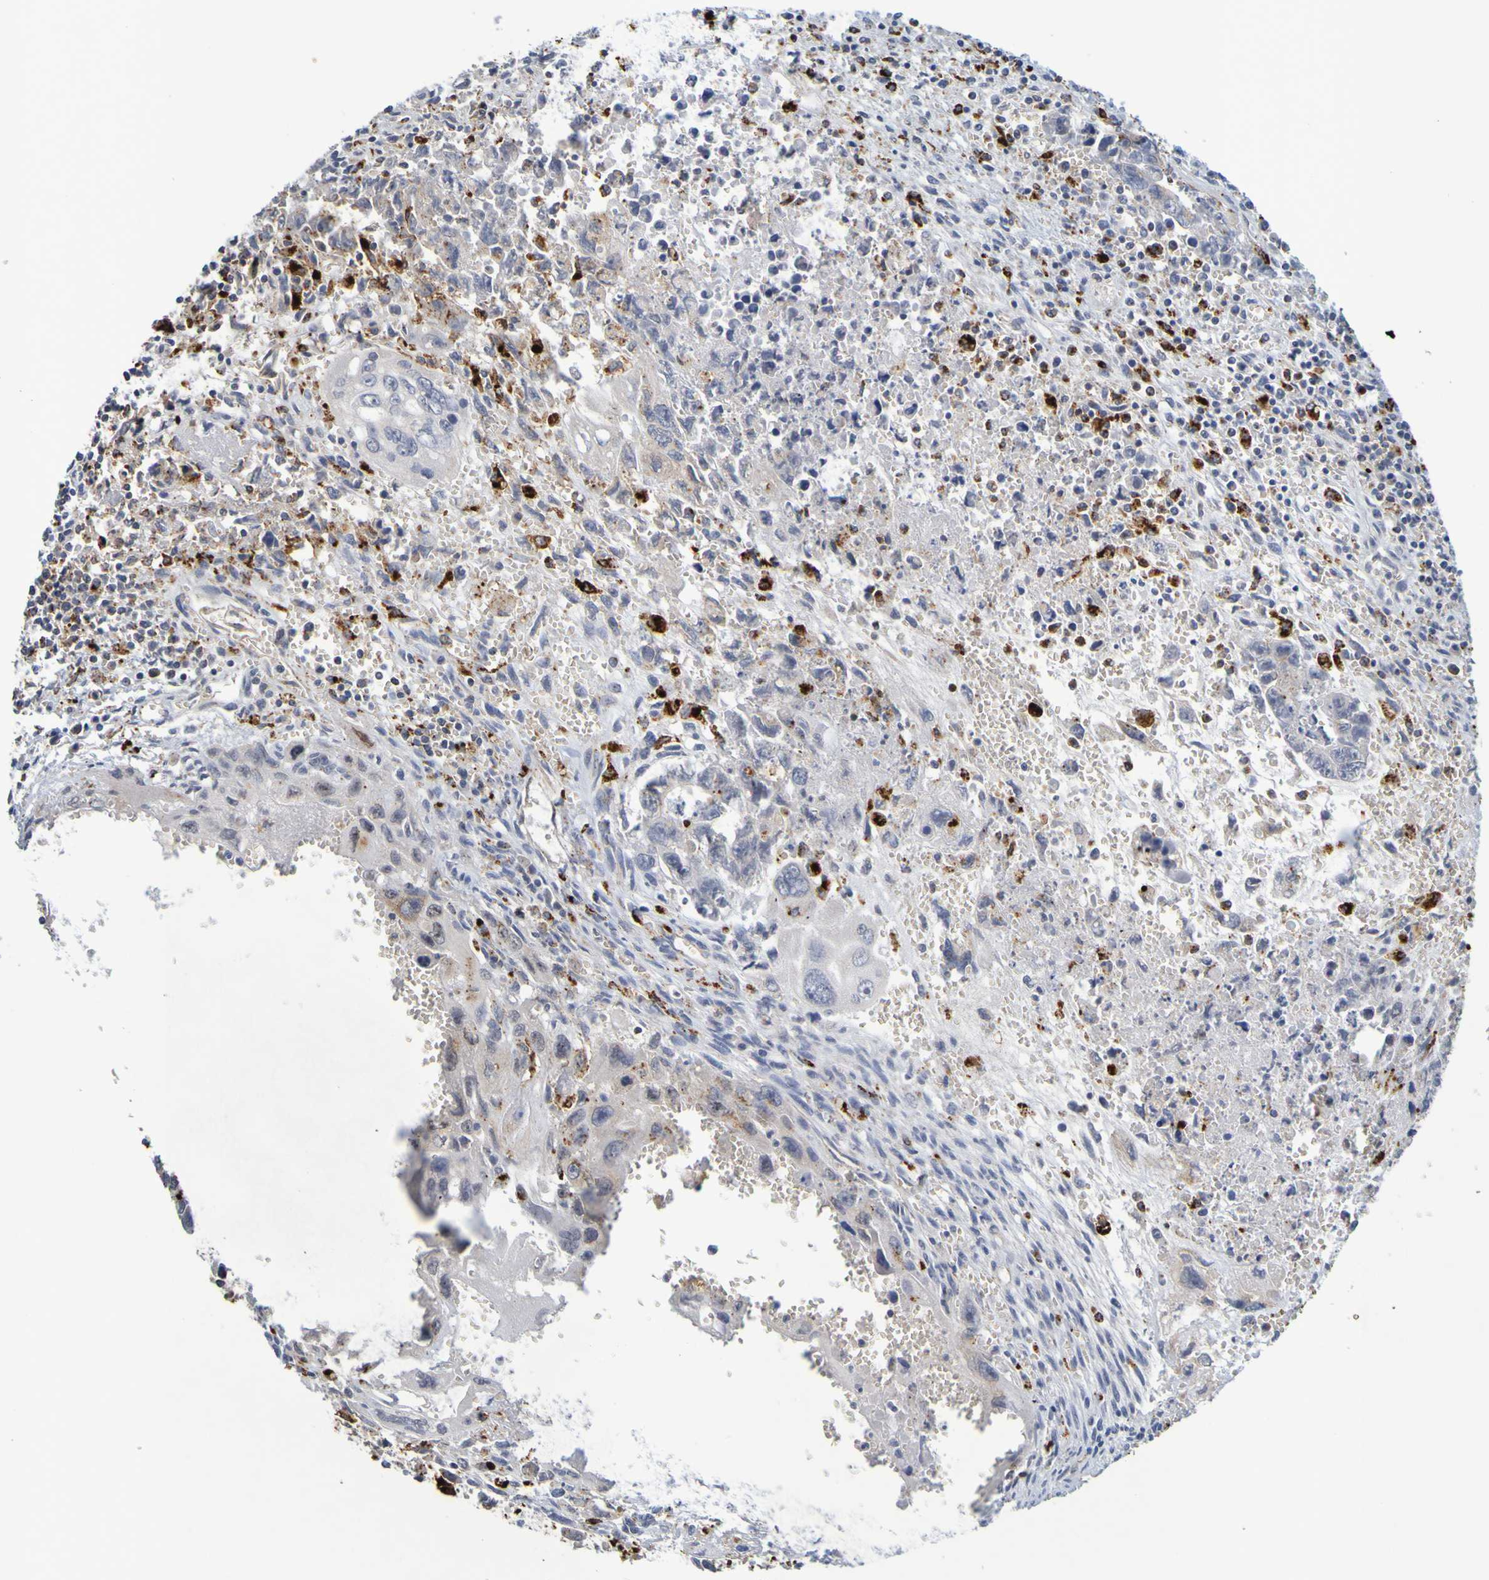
{"staining": {"intensity": "negative", "quantity": "none", "location": "none"}, "tissue": "testis cancer", "cell_type": "Tumor cells", "image_type": "cancer", "snomed": [{"axis": "morphology", "description": "Carcinoma, Embryonal, NOS"}, {"axis": "topography", "description": "Testis"}], "caption": "There is no significant expression in tumor cells of embryonal carcinoma (testis). (DAB (3,3'-diaminobenzidine) IHC with hematoxylin counter stain).", "gene": "TPH1", "patient": {"sex": "male", "age": 28}}